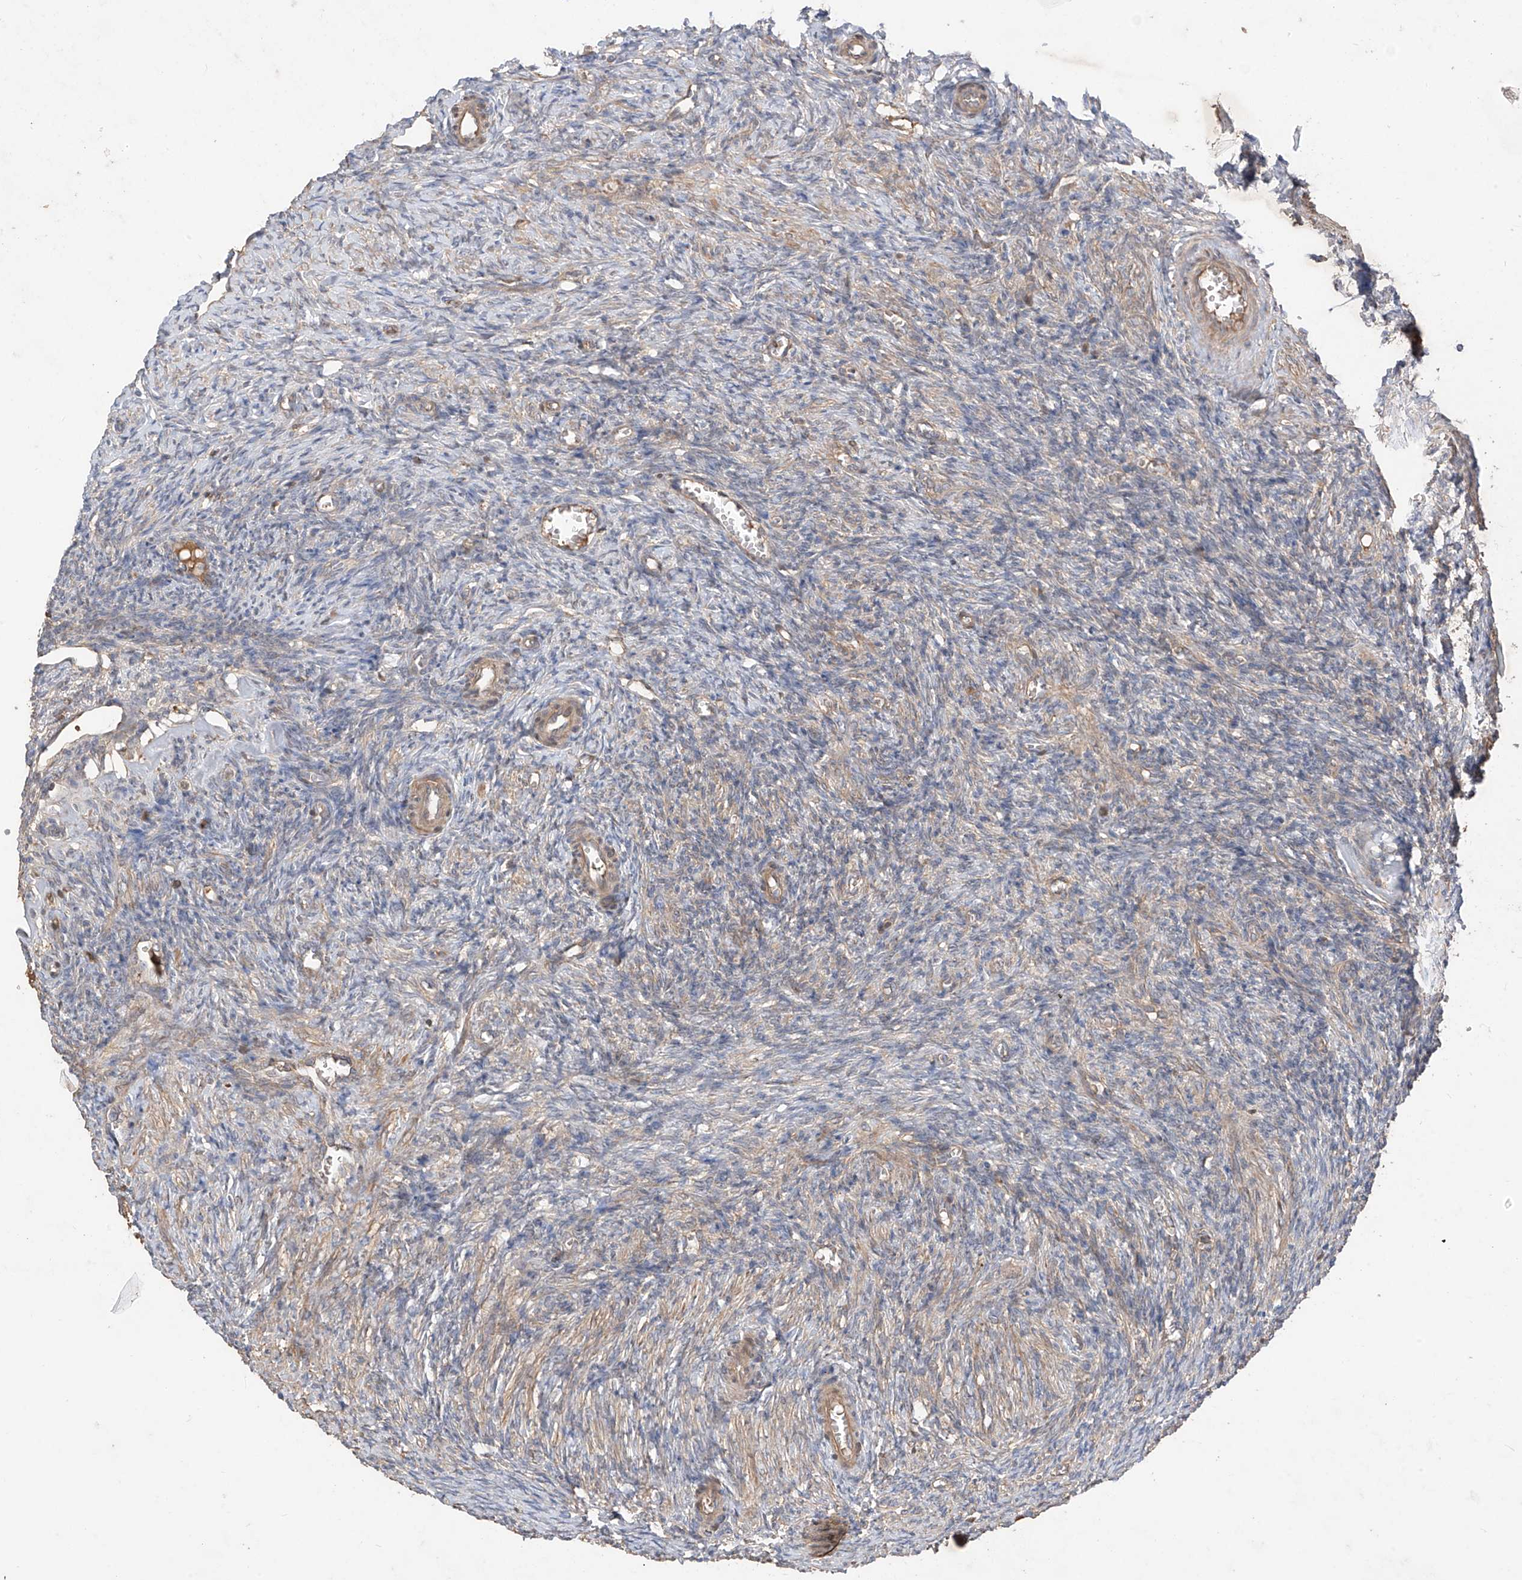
{"staining": {"intensity": "moderate", "quantity": ">75%", "location": "cytoplasmic/membranous"}, "tissue": "ovary", "cell_type": "Follicle cells", "image_type": "normal", "snomed": [{"axis": "morphology", "description": "Normal tissue, NOS"}, {"axis": "topography", "description": "Ovary"}], "caption": "DAB immunohistochemical staining of normal human ovary shows moderate cytoplasmic/membranous protein expression in about >75% of follicle cells. (Stains: DAB in brown, nuclei in blue, Microscopy: brightfield microscopy at high magnification).", "gene": "CACNA2D4", "patient": {"sex": "female", "age": 27}}